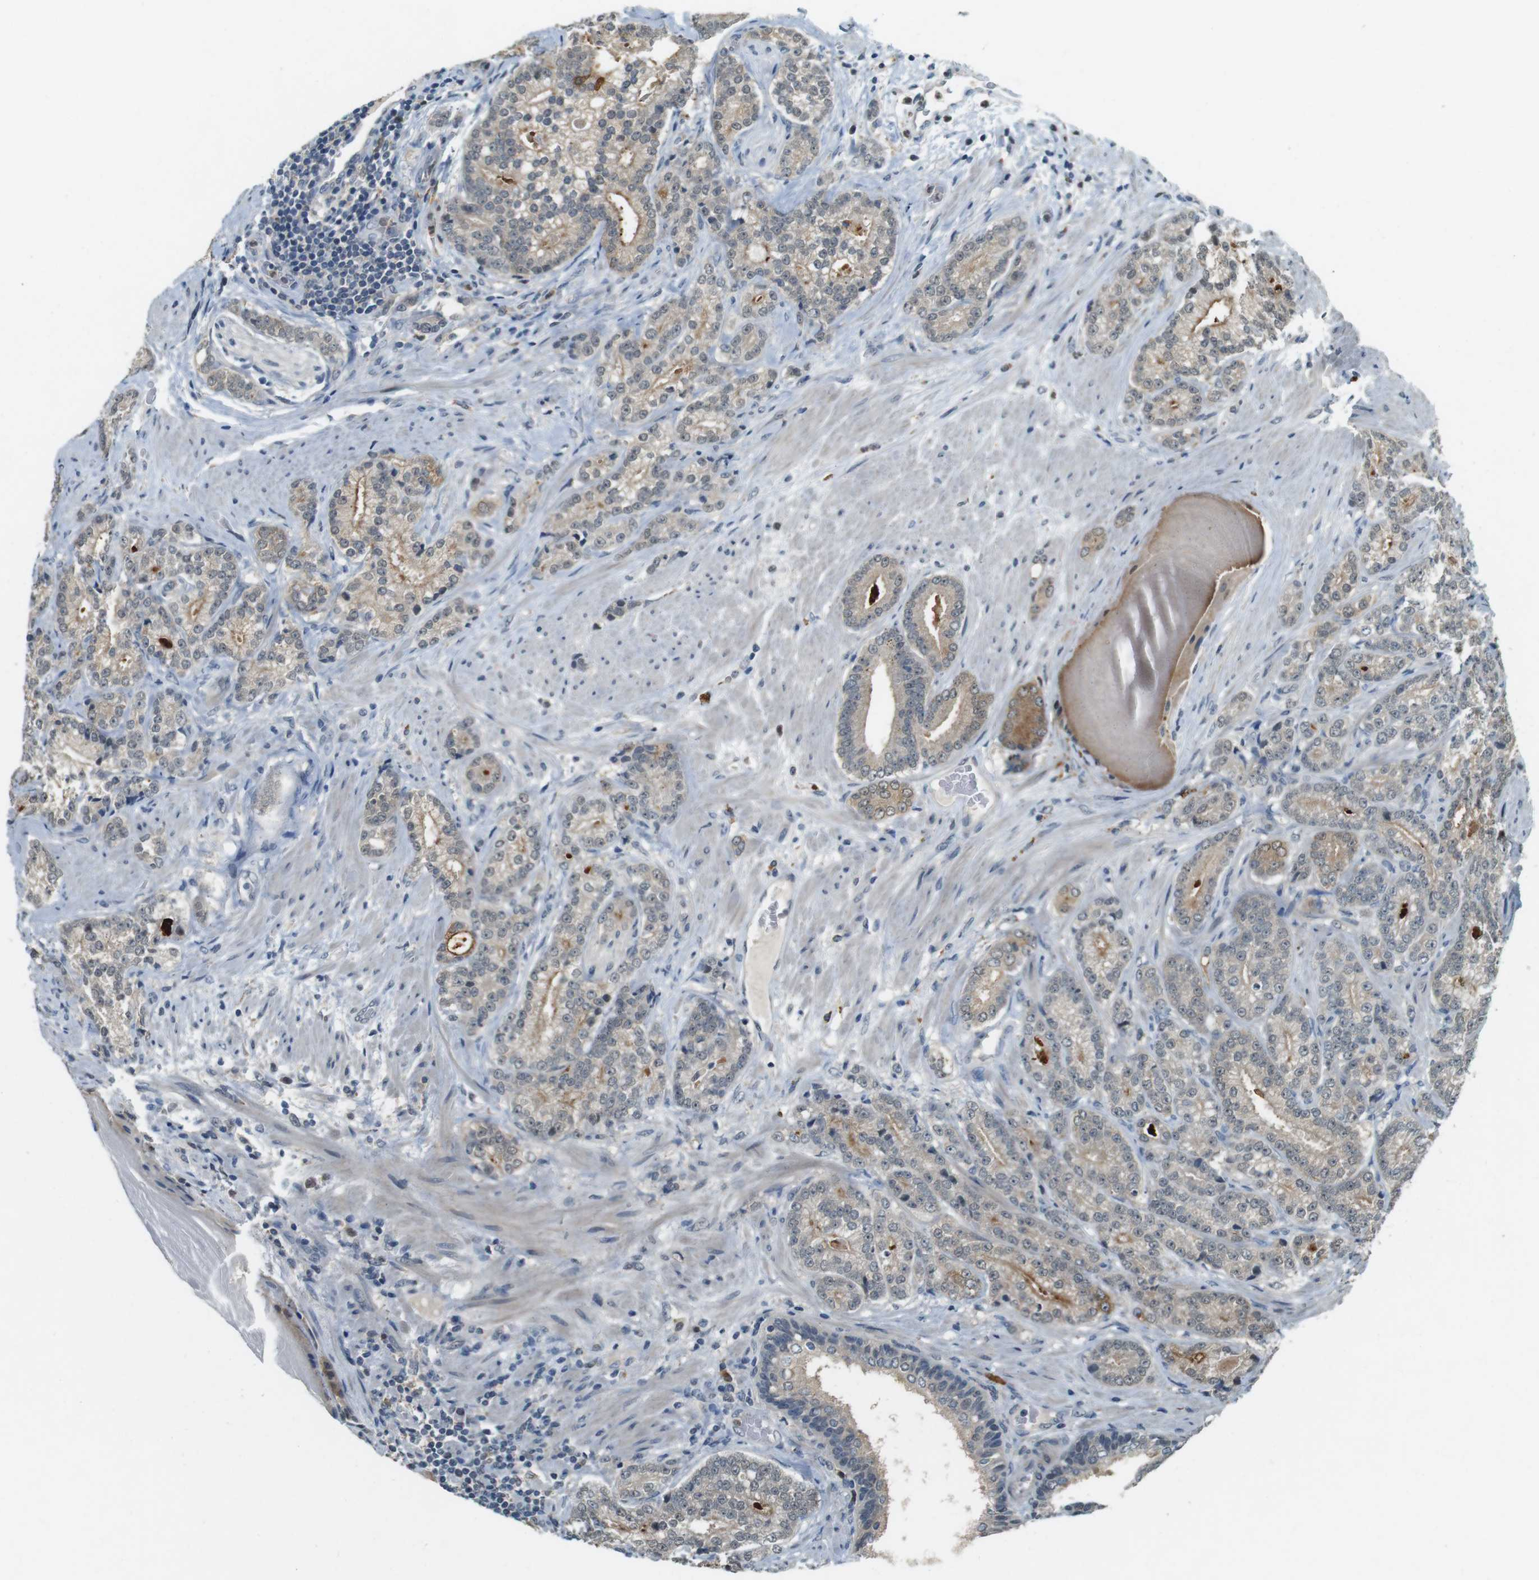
{"staining": {"intensity": "weak", "quantity": "25%-75%", "location": "cytoplasmic/membranous"}, "tissue": "prostate cancer", "cell_type": "Tumor cells", "image_type": "cancer", "snomed": [{"axis": "morphology", "description": "Adenocarcinoma, High grade"}, {"axis": "topography", "description": "Prostate"}], "caption": "Weak cytoplasmic/membranous expression is appreciated in about 25%-75% of tumor cells in prostate cancer (adenocarcinoma (high-grade)). The protein is shown in brown color, while the nuclei are stained blue.", "gene": "CDK14", "patient": {"sex": "male", "age": 61}}